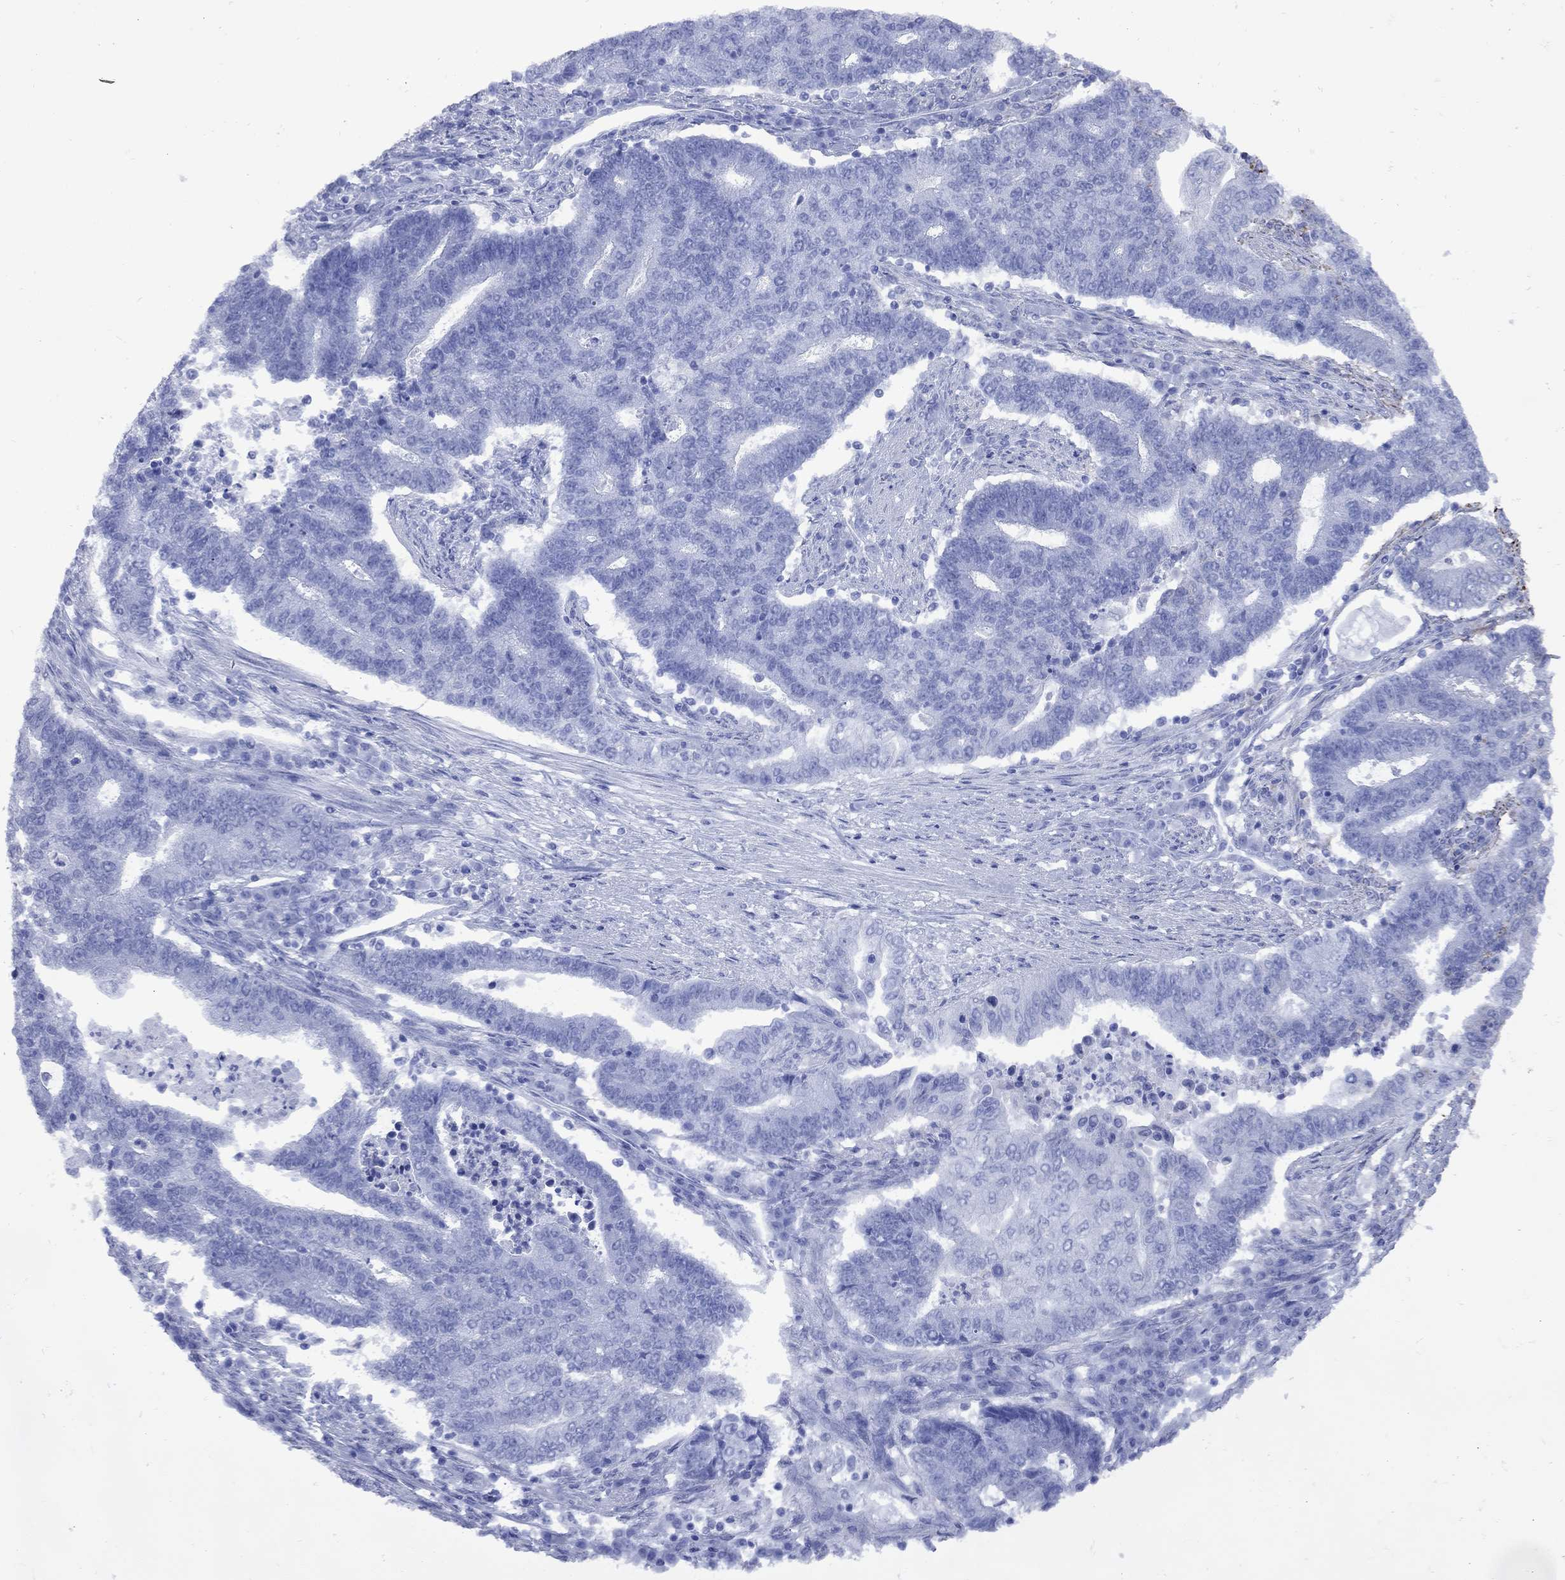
{"staining": {"intensity": "strong", "quantity": "<25%", "location": "cytoplasmic/membranous"}, "tissue": "endometrial cancer", "cell_type": "Tumor cells", "image_type": "cancer", "snomed": [{"axis": "morphology", "description": "Adenocarcinoma, NOS"}, {"axis": "topography", "description": "Uterus"}, {"axis": "topography", "description": "Endometrium"}], "caption": "The micrograph reveals a brown stain indicating the presence of a protein in the cytoplasmic/membranous of tumor cells in endometrial adenocarcinoma.", "gene": "SESTD1", "patient": {"sex": "female", "age": 54}}